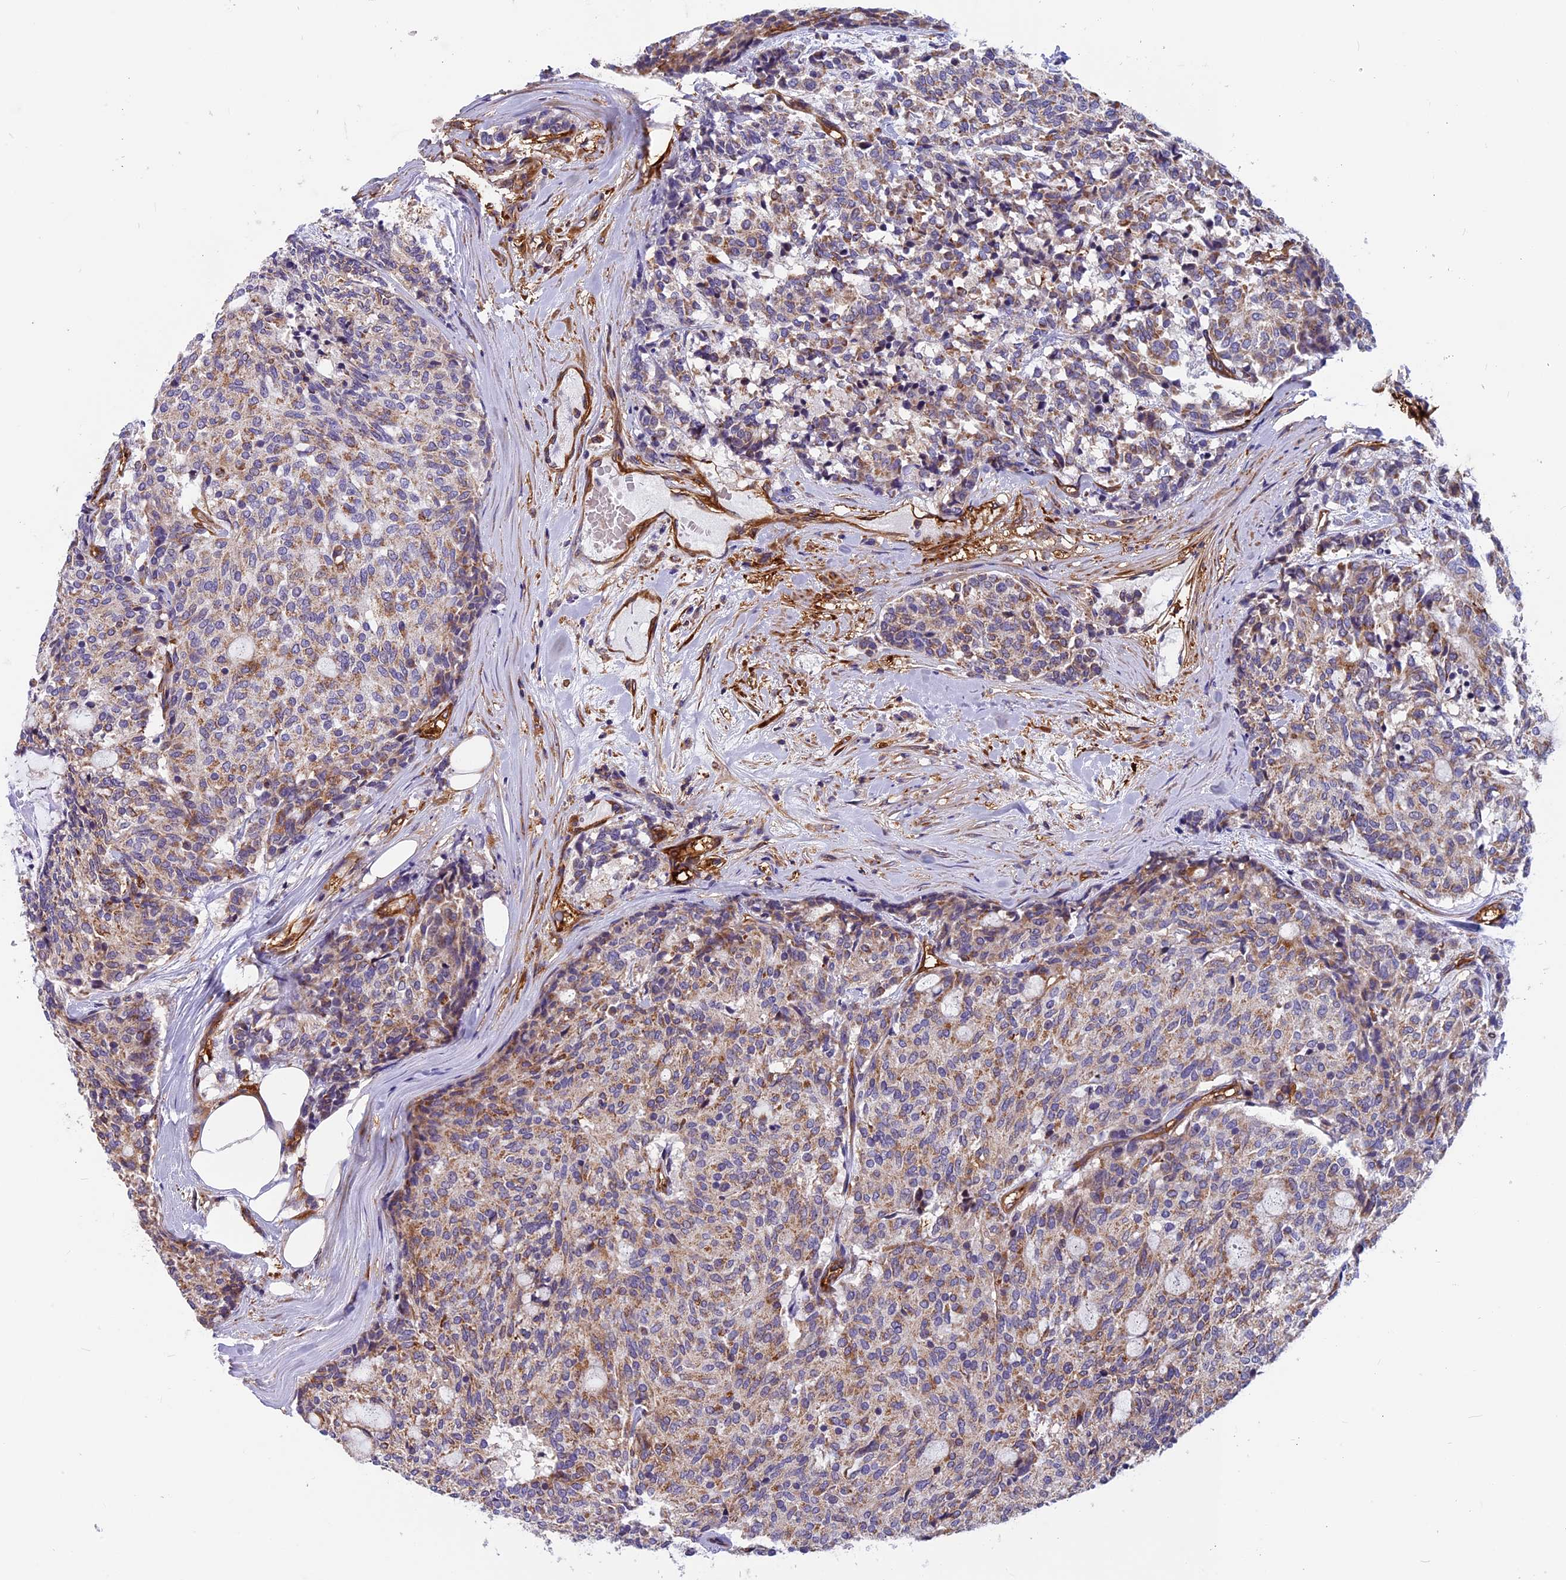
{"staining": {"intensity": "moderate", "quantity": "25%-75%", "location": "cytoplasmic/membranous"}, "tissue": "carcinoid", "cell_type": "Tumor cells", "image_type": "cancer", "snomed": [{"axis": "morphology", "description": "Carcinoid, malignant, NOS"}, {"axis": "topography", "description": "Pancreas"}], "caption": "Immunohistochemical staining of carcinoid (malignant) demonstrates medium levels of moderate cytoplasmic/membranous protein positivity in approximately 25%-75% of tumor cells.", "gene": "EHBP1L1", "patient": {"sex": "female", "age": 54}}